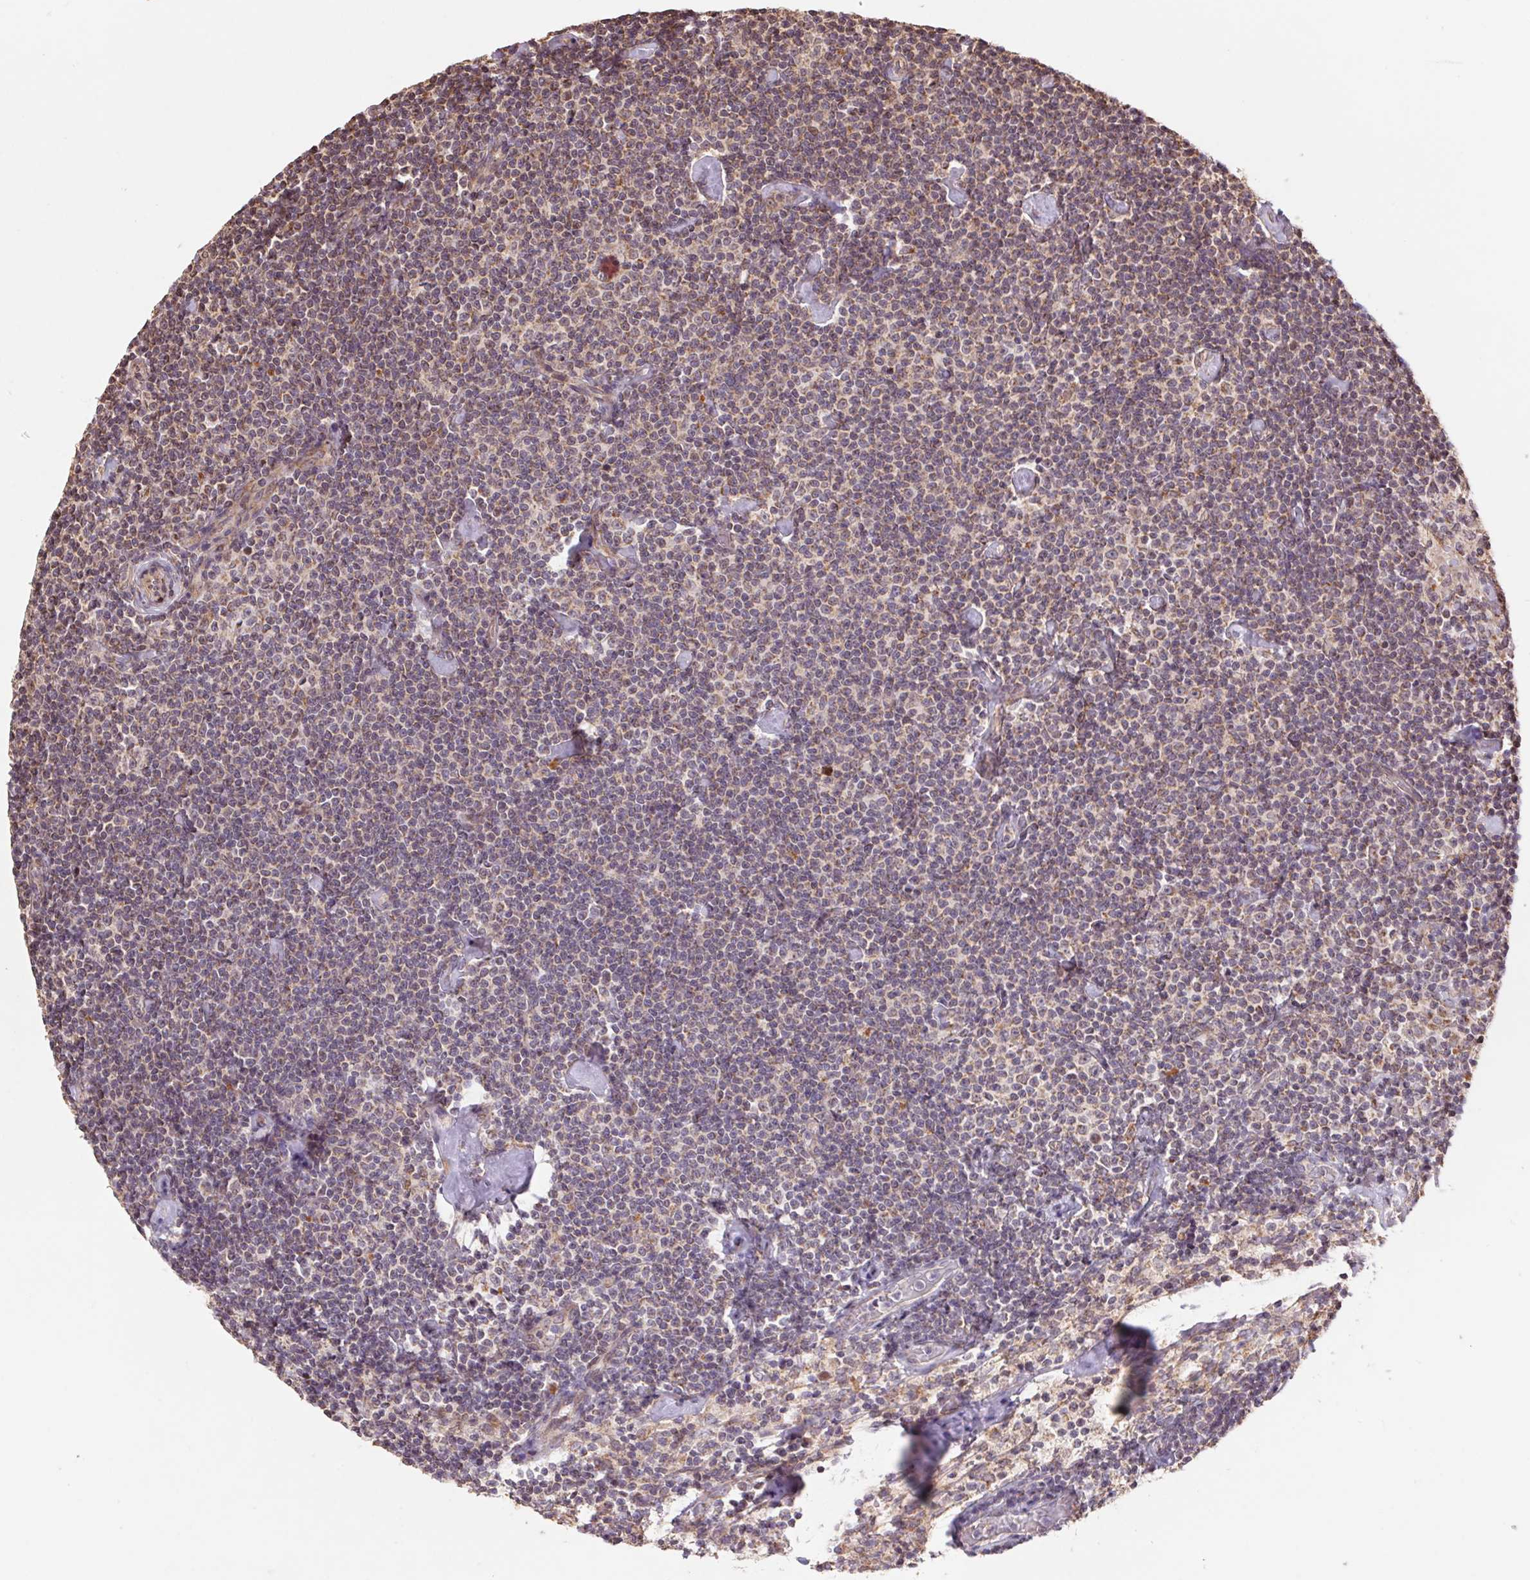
{"staining": {"intensity": "weak", "quantity": "25%-75%", "location": "cytoplasmic/membranous"}, "tissue": "lymphoma", "cell_type": "Tumor cells", "image_type": "cancer", "snomed": [{"axis": "morphology", "description": "Malignant lymphoma, non-Hodgkin's type, Low grade"}, {"axis": "topography", "description": "Lymph node"}], "caption": "Protein staining of lymphoma tissue demonstrates weak cytoplasmic/membranous expression in about 25%-75% of tumor cells.", "gene": "PDHA1", "patient": {"sex": "male", "age": 81}}